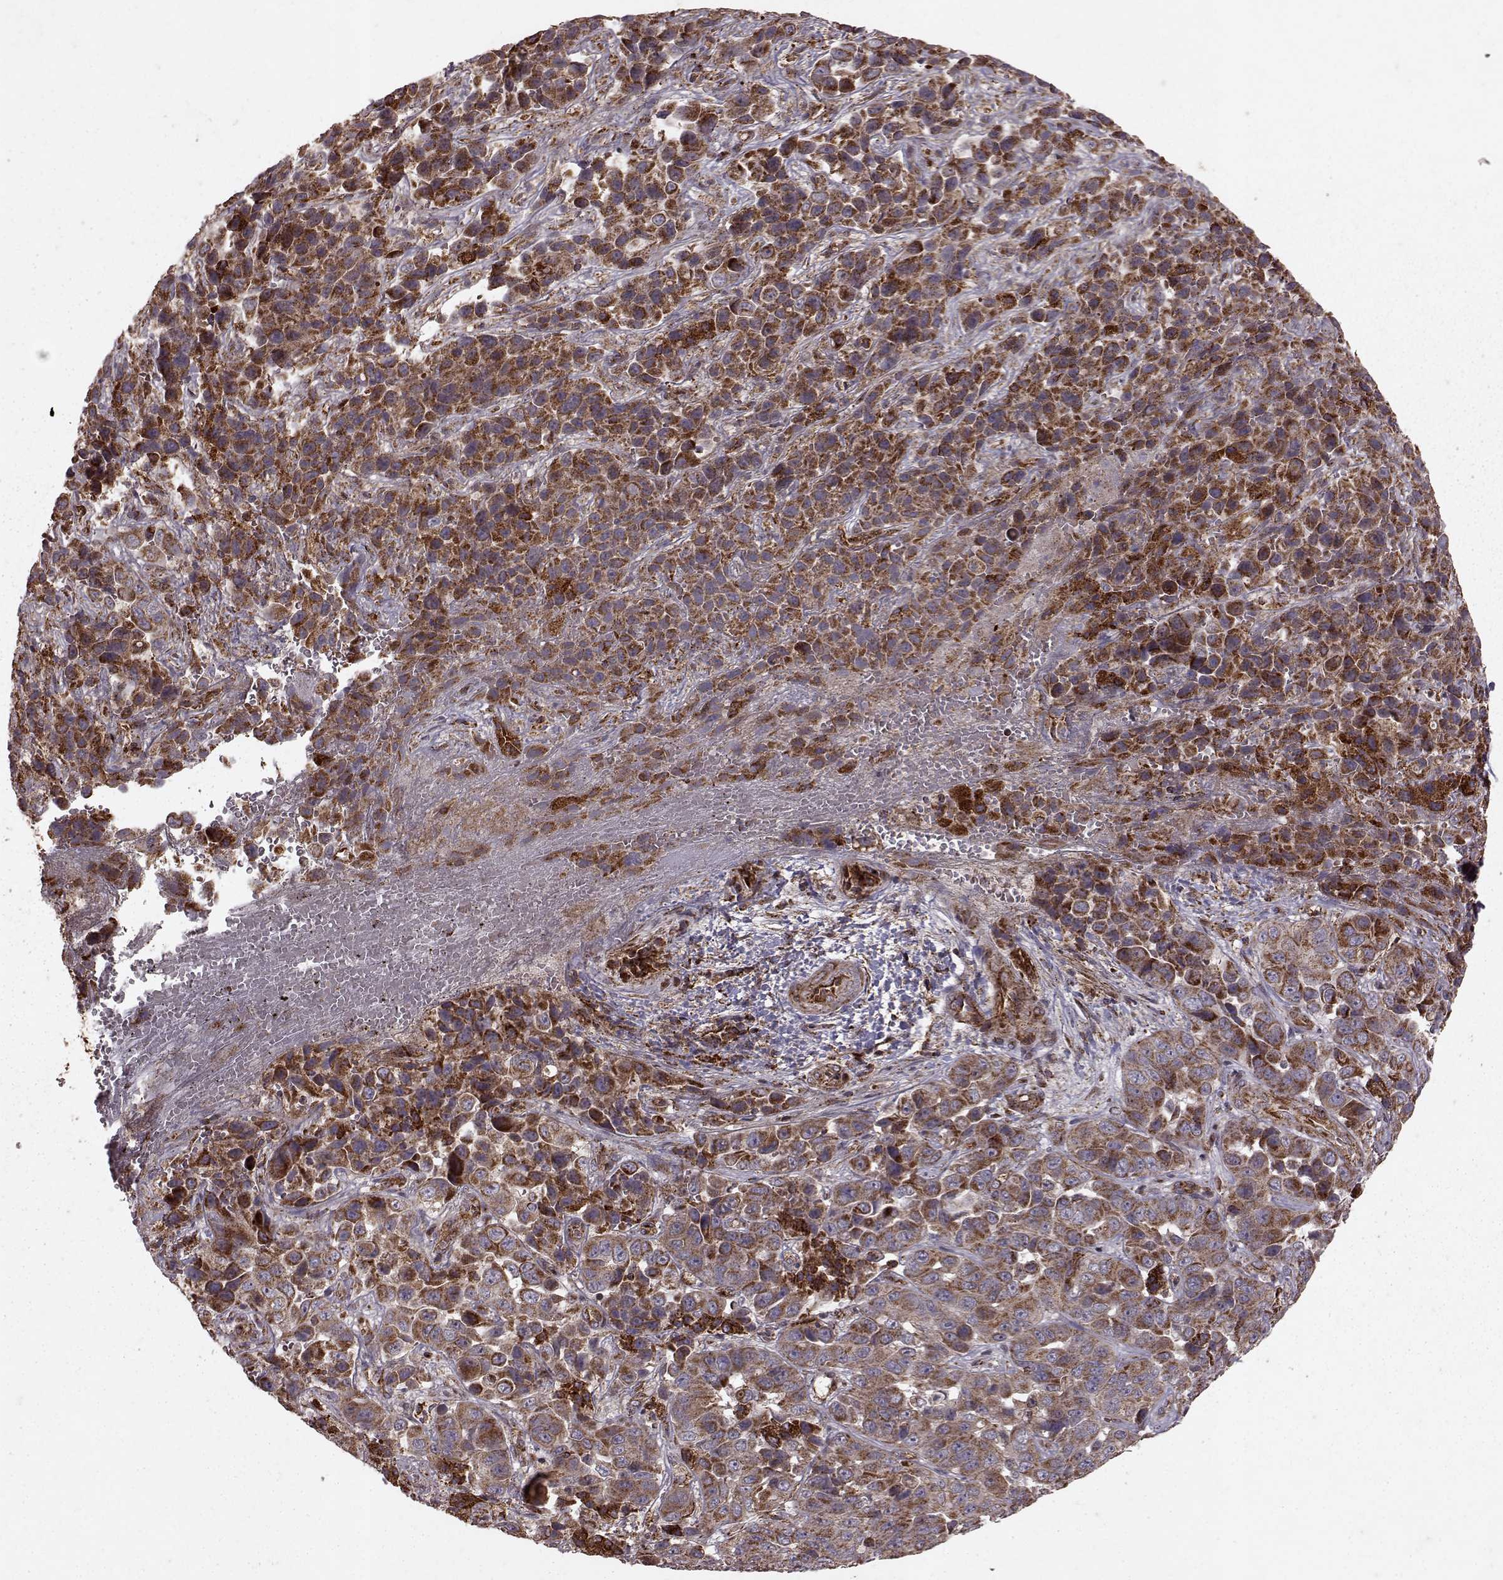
{"staining": {"intensity": "moderate", "quantity": ">75%", "location": "cytoplasmic/membranous"}, "tissue": "liver cancer", "cell_type": "Tumor cells", "image_type": "cancer", "snomed": [{"axis": "morphology", "description": "Cholangiocarcinoma"}, {"axis": "topography", "description": "Liver"}], "caption": "Liver cancer (cholangiocarcinoma) stained with DAB IHC reveals medium levels of moderate cytoplasmic/membranous expression in about >75% of tumor cells. The protein is shown in brown color, while the nuclei are stained blue.", "gene": "FXN", "patient": {"sex": "female", "age": 52}}